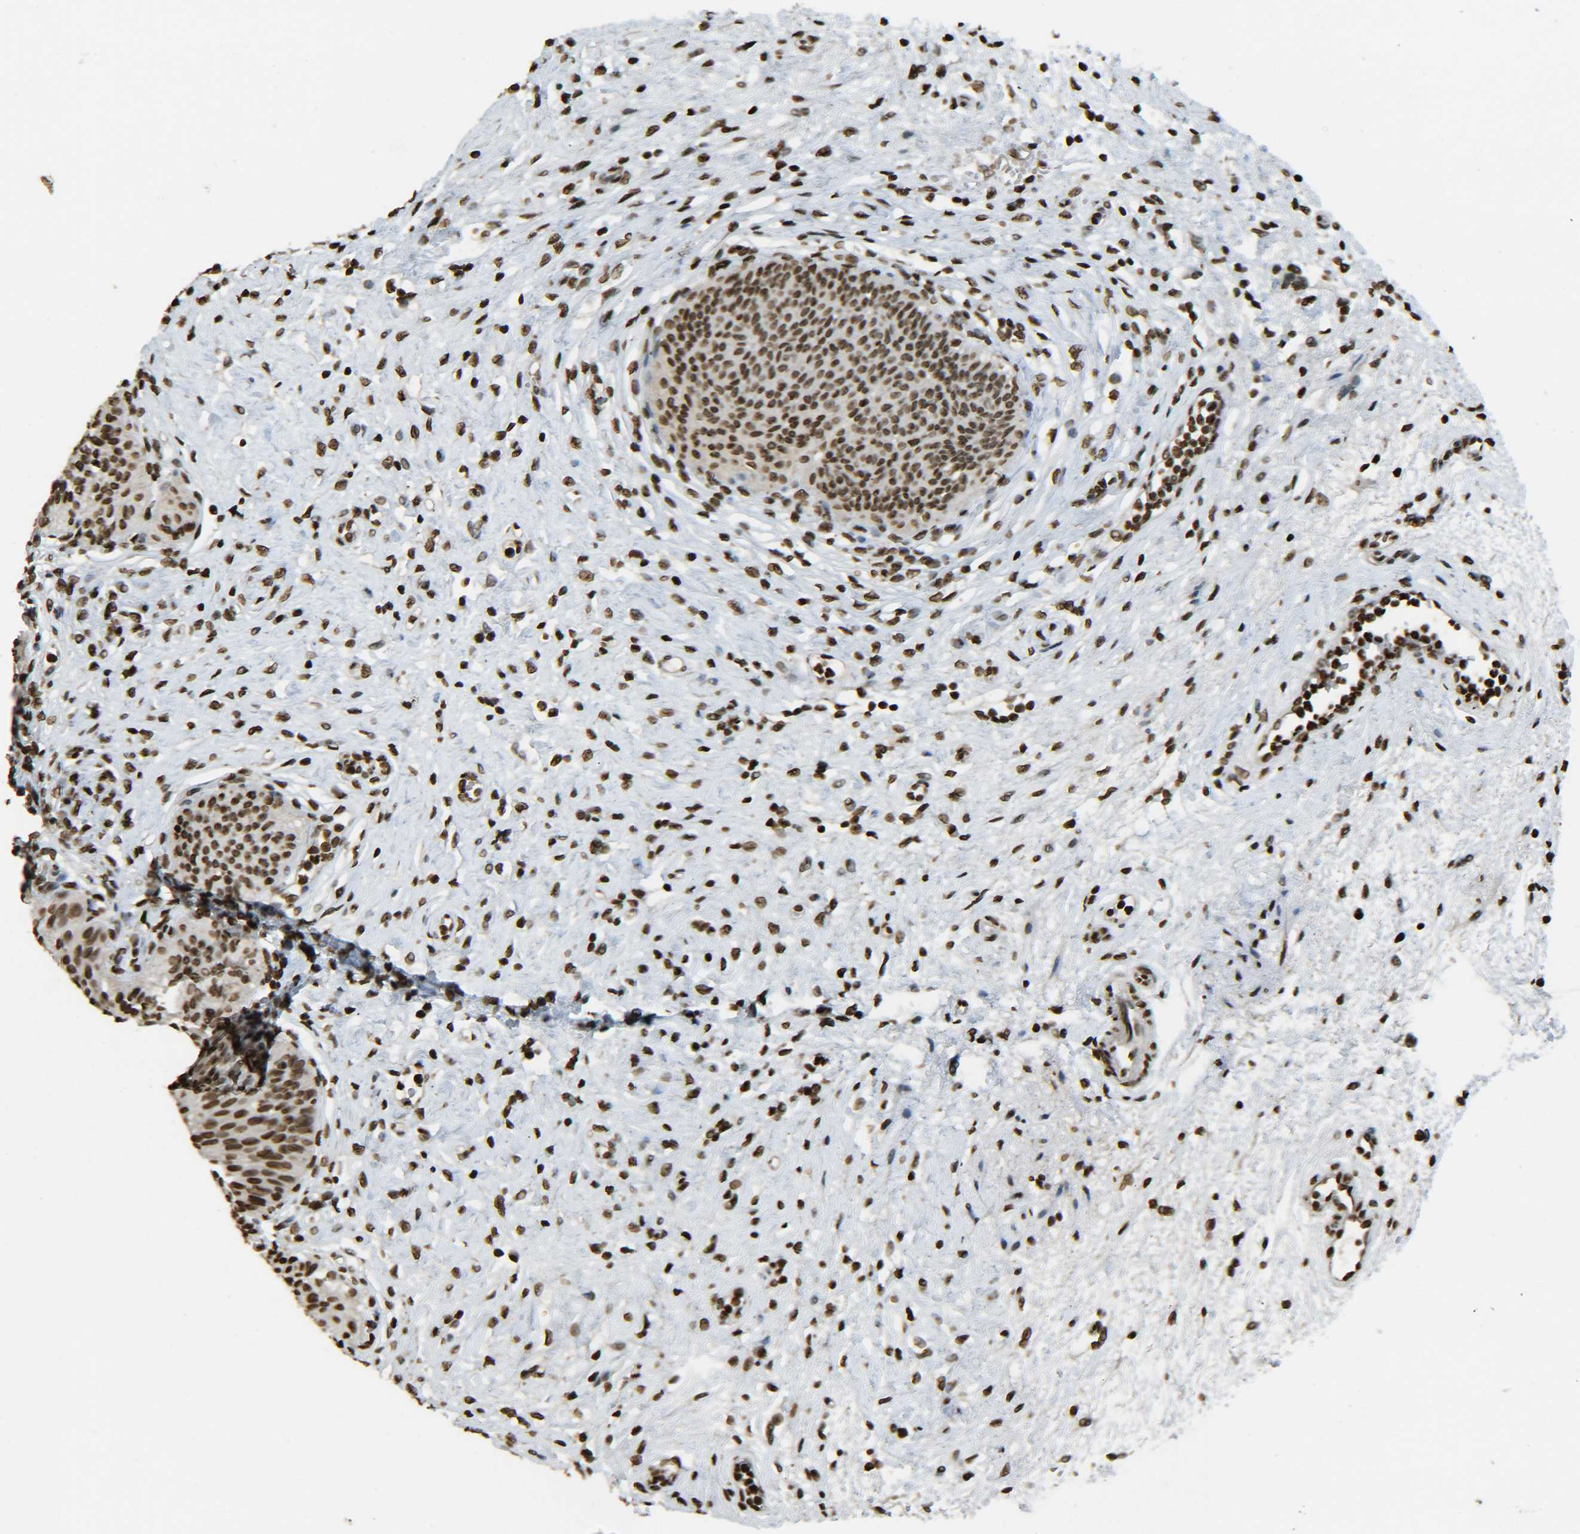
{"staining": {"intensity": "moderate", "quantity": ">75%", "location": "nuclear"}, "tissue": "urinary bladder", "cell_type": "Urothelial cells", "image_type": "normal", "snomed": [{"axis": "morphology", "description": "Normal tissue, NOS"}, {"axis": "topography", "description": "Urinary bladder"}], "caption": "This histopathology image demonstrates immunohistochemistry (IHC) staining of unremarkable human urinary bladder, with medium moderate nuclear expression in about >75% of urothelial cells.", "gene": "H4C16", "patient": {"sex": "male", "age": 46}}